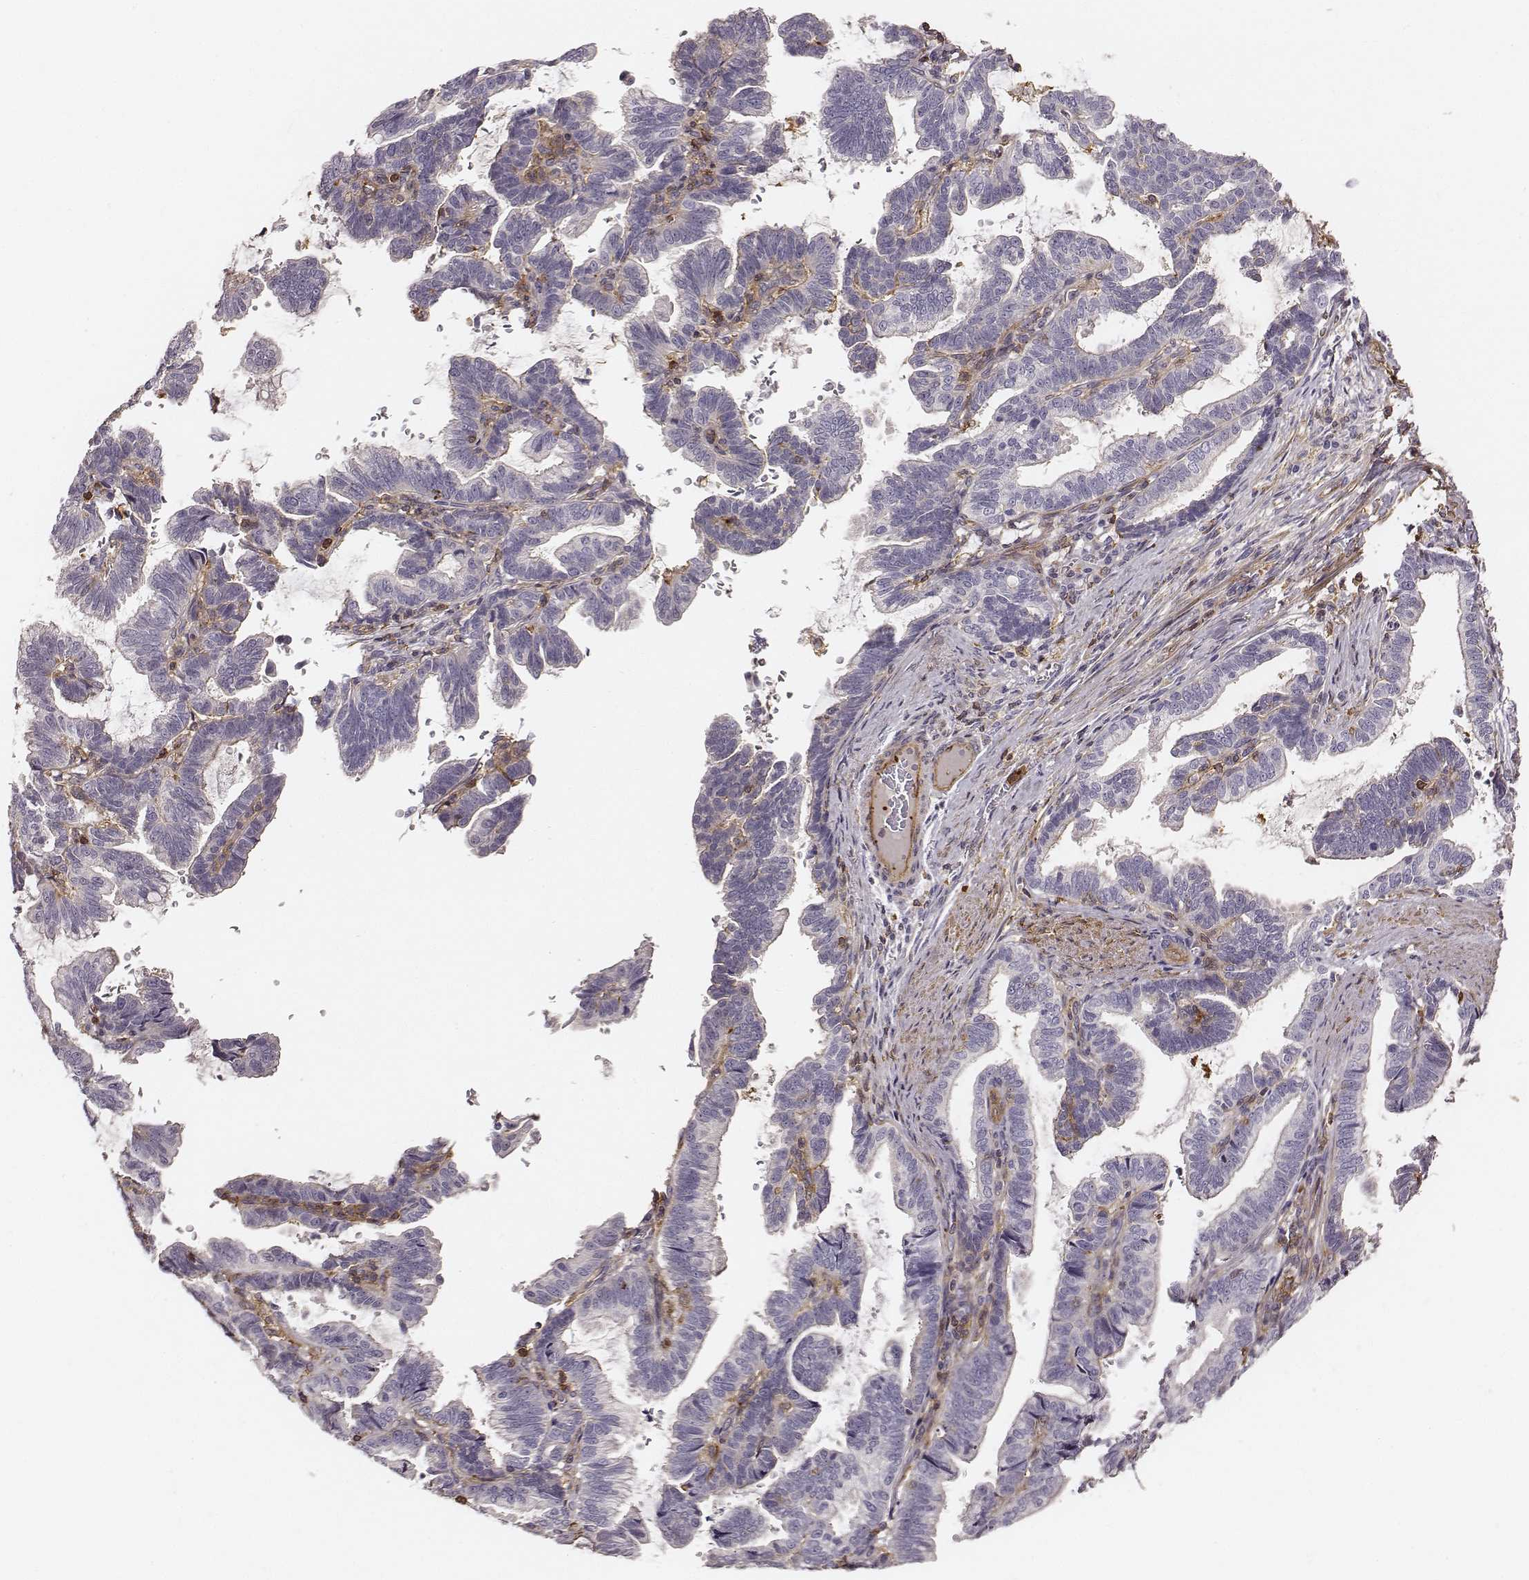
{"staining": {"intensity": "negative", "quantity": "none", "location": "none"}, "tissue": "stomach cancer", "cell_type": "Tumor cells", "image_type": "cancer", "snomed": [{"axis": "morphology", "description": "Adenocarcinoma, NOS"}, {"axis": "topography", "description": "Stomach"}], "caption": "Micrograph shows no significant protein expression in tumor cells of adenocarcinoma (stomach). Brightfield microscopy of IHC stained with DAB (brown) and hematoxylin (blue), captured at high magnification.", "gene": "ZYX", "patient": {"sex": "male", "age": 83}}